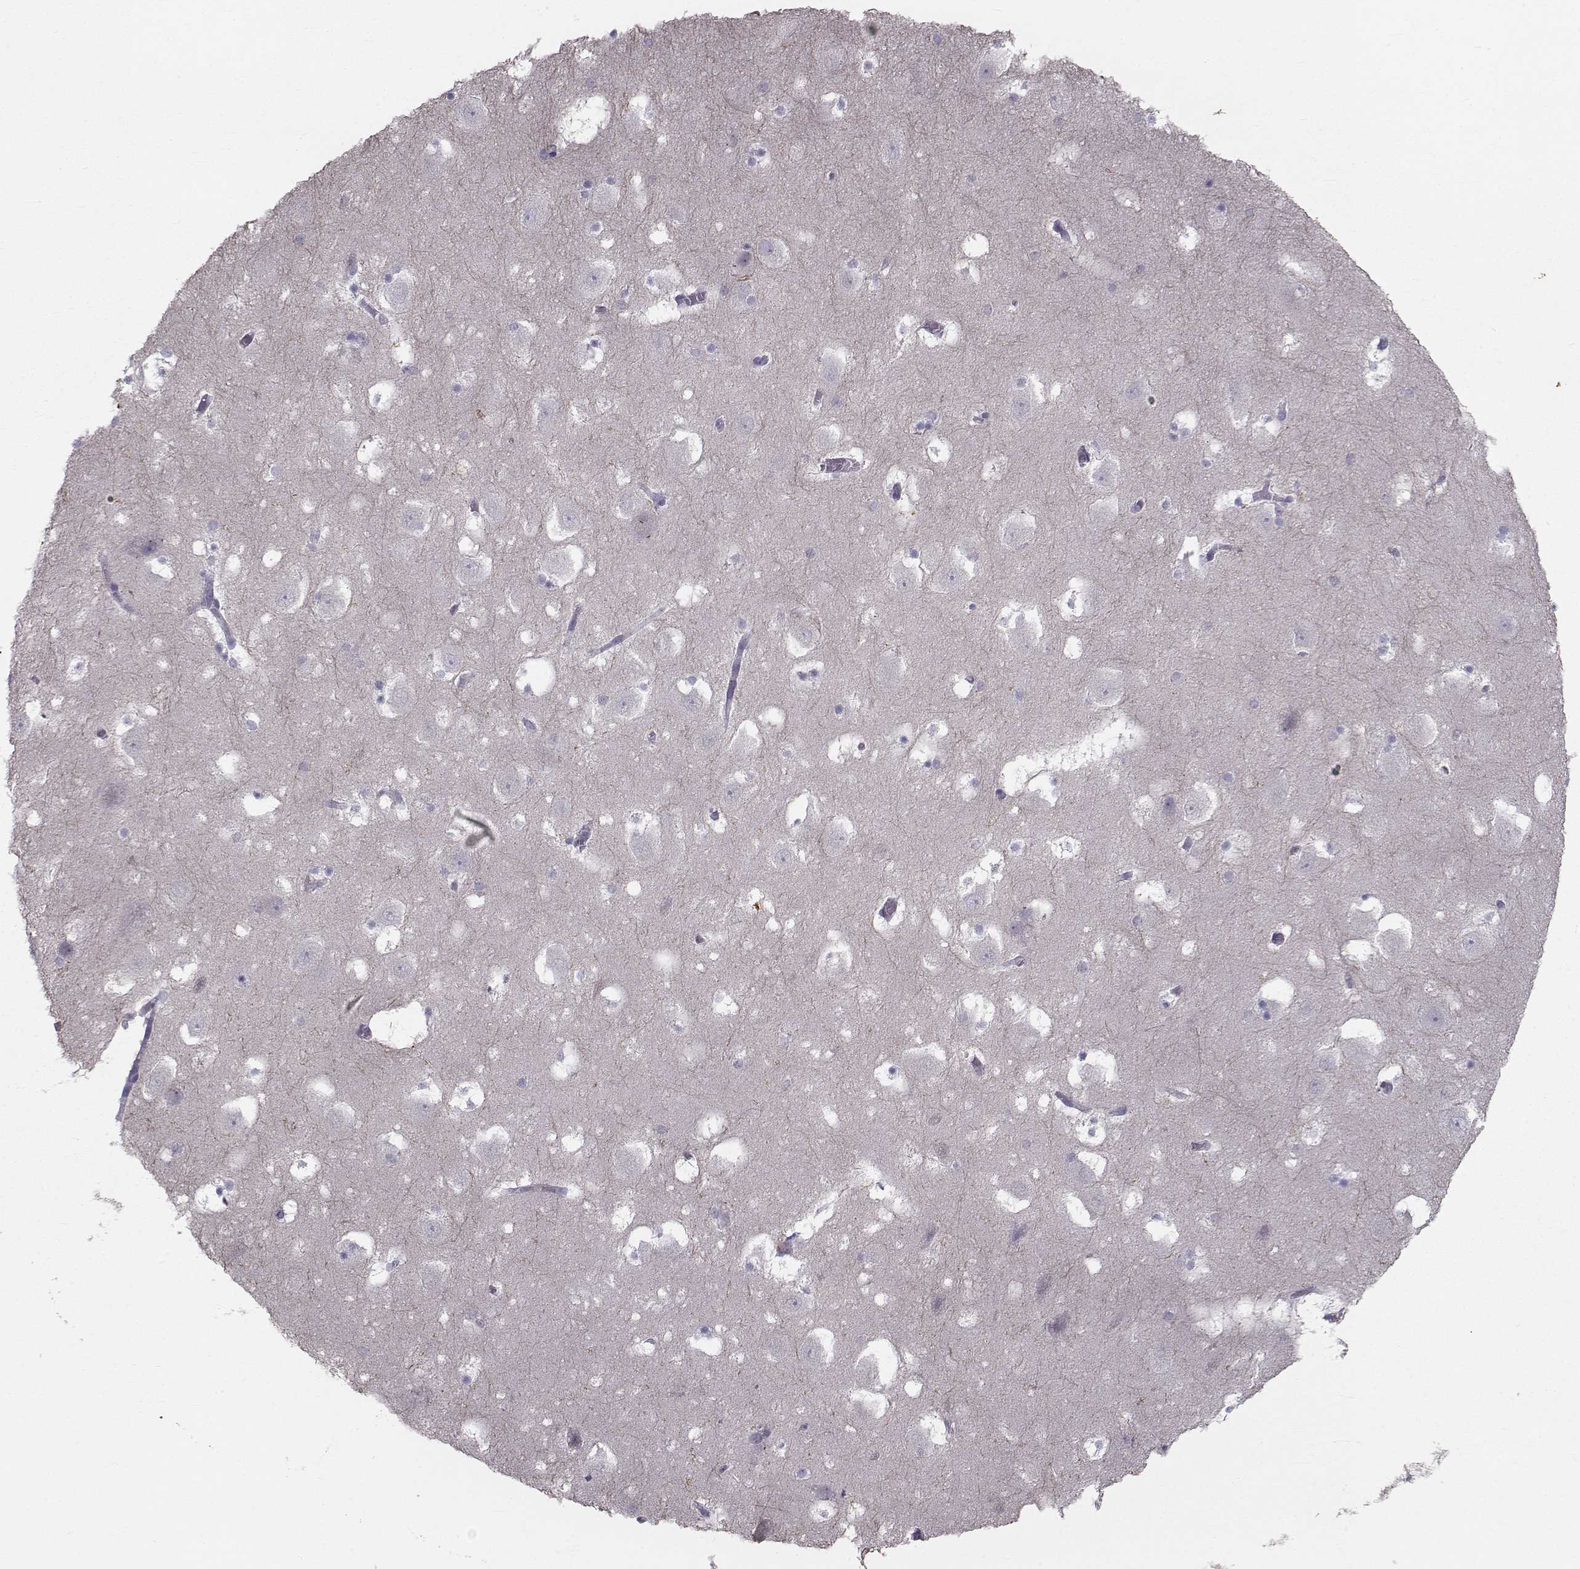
{"staining": {"intensity": "negative", "quantity": "none", "location": "none"}, "tissue": "hippocampus", "cell_type": "Glial cells", "image_type": "normal", "snomed": [{"axis": "morphology", "description": "Normal tissue, NOS"}, {"axis": "topography", "description": "Hippocampus"}], "caption": "Immunohistochemistry photomicrograph of unremarkable hippocampus: human hippocampus stained with DAB demonstrates no significant protein positivity in glial cells.", "gene": "ANGPT1", "patient": {"sex": "male", "age": 45}}